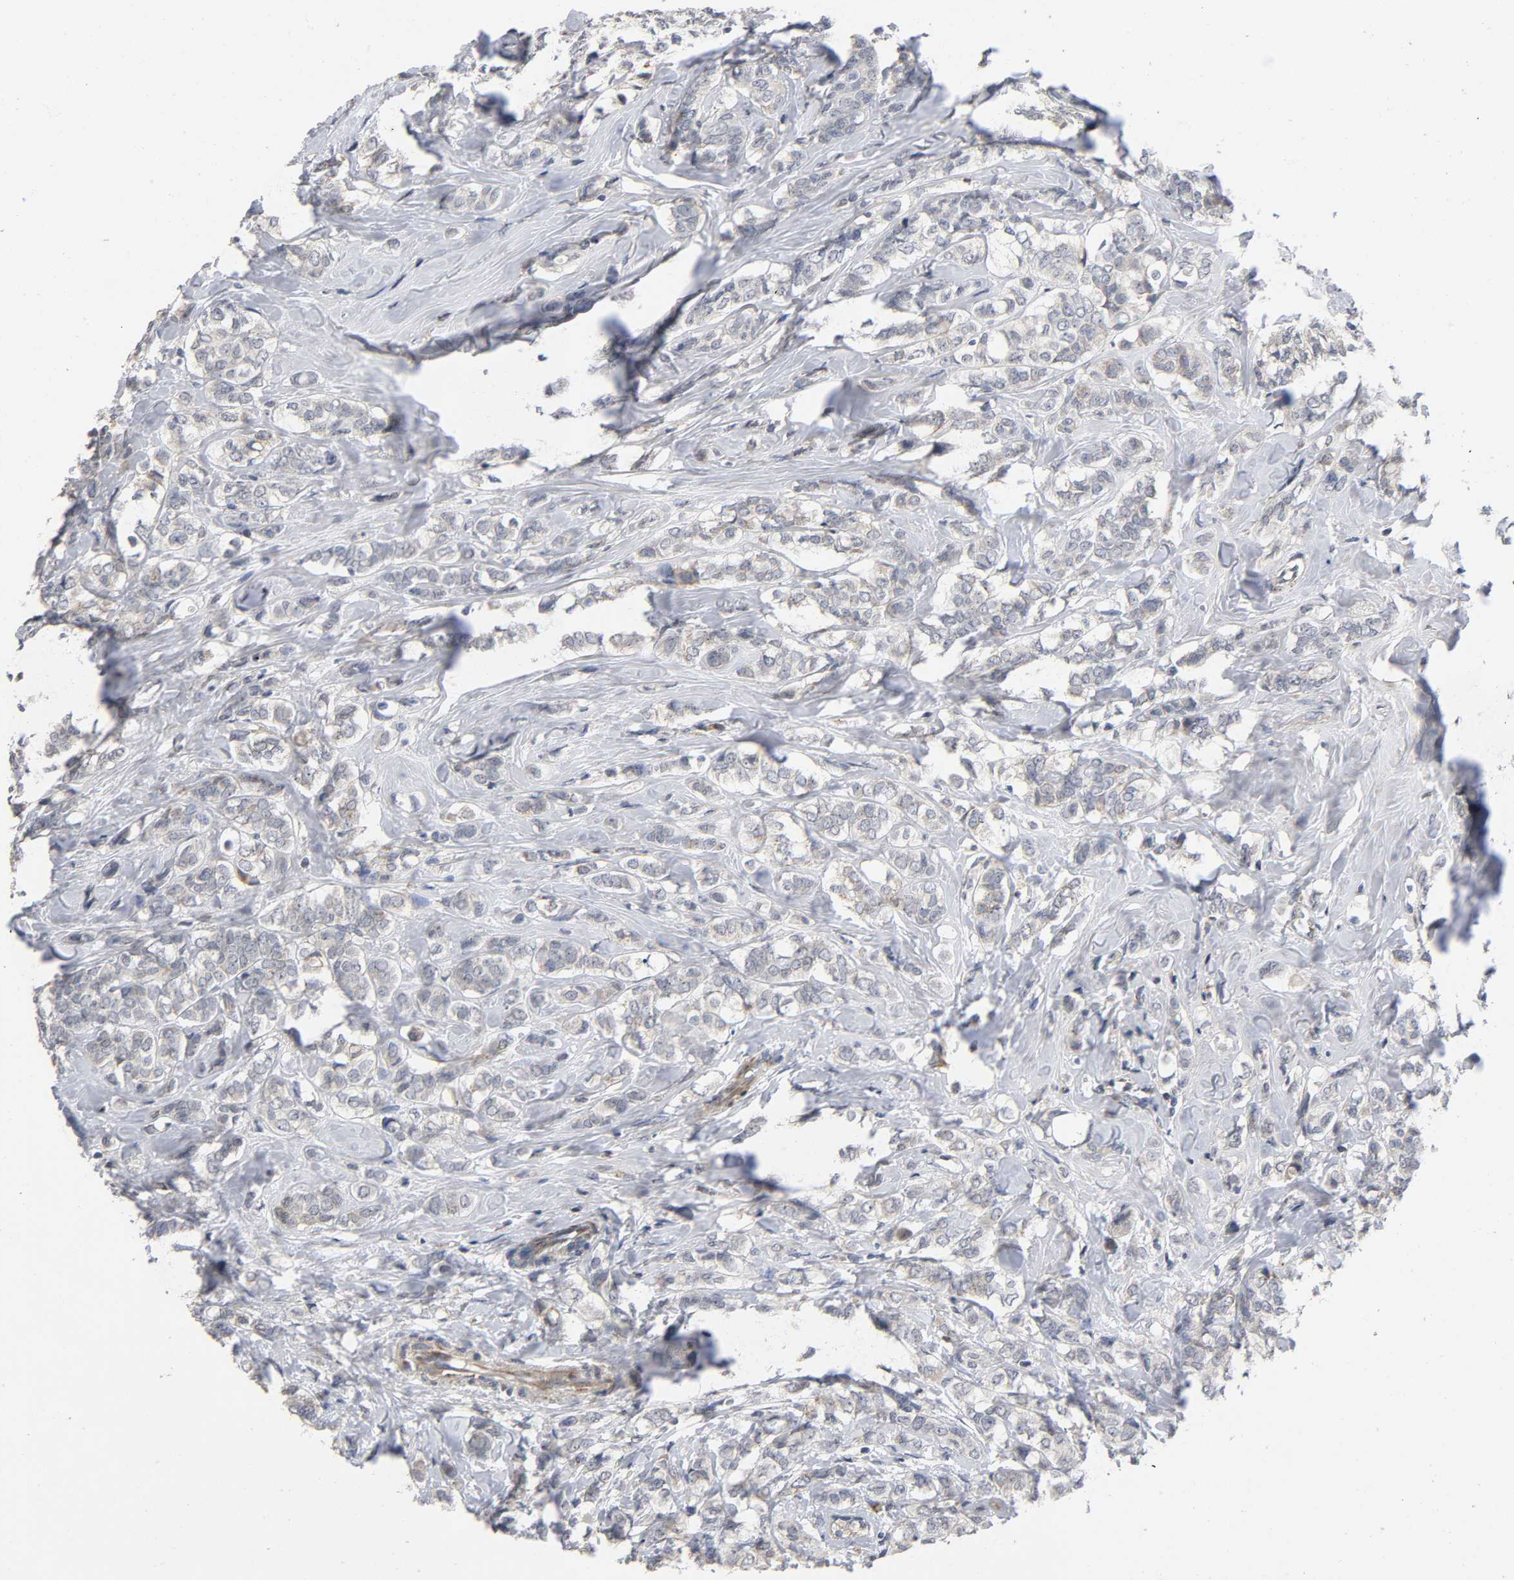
{"staining": {"intensity": "weak", "quantity": ">75%", "location": "cytoplasmic/membranous"}, "tissue": "breast cancer", "cell_type": "Tumor cells", "image_type": "cancer", "snomed": [{"axis": "morphology", "description": "Lobular carcinoma"}, {"axis": "topography", "description": "Breast"}], "caption": "Weak cytoplasmic/membranous staining is seen in approximately >75% of tumor cells in breast cancer (lobular carcinoma).", "gene": "SYT16", "patient": {"sex": "female", "age": 60}}